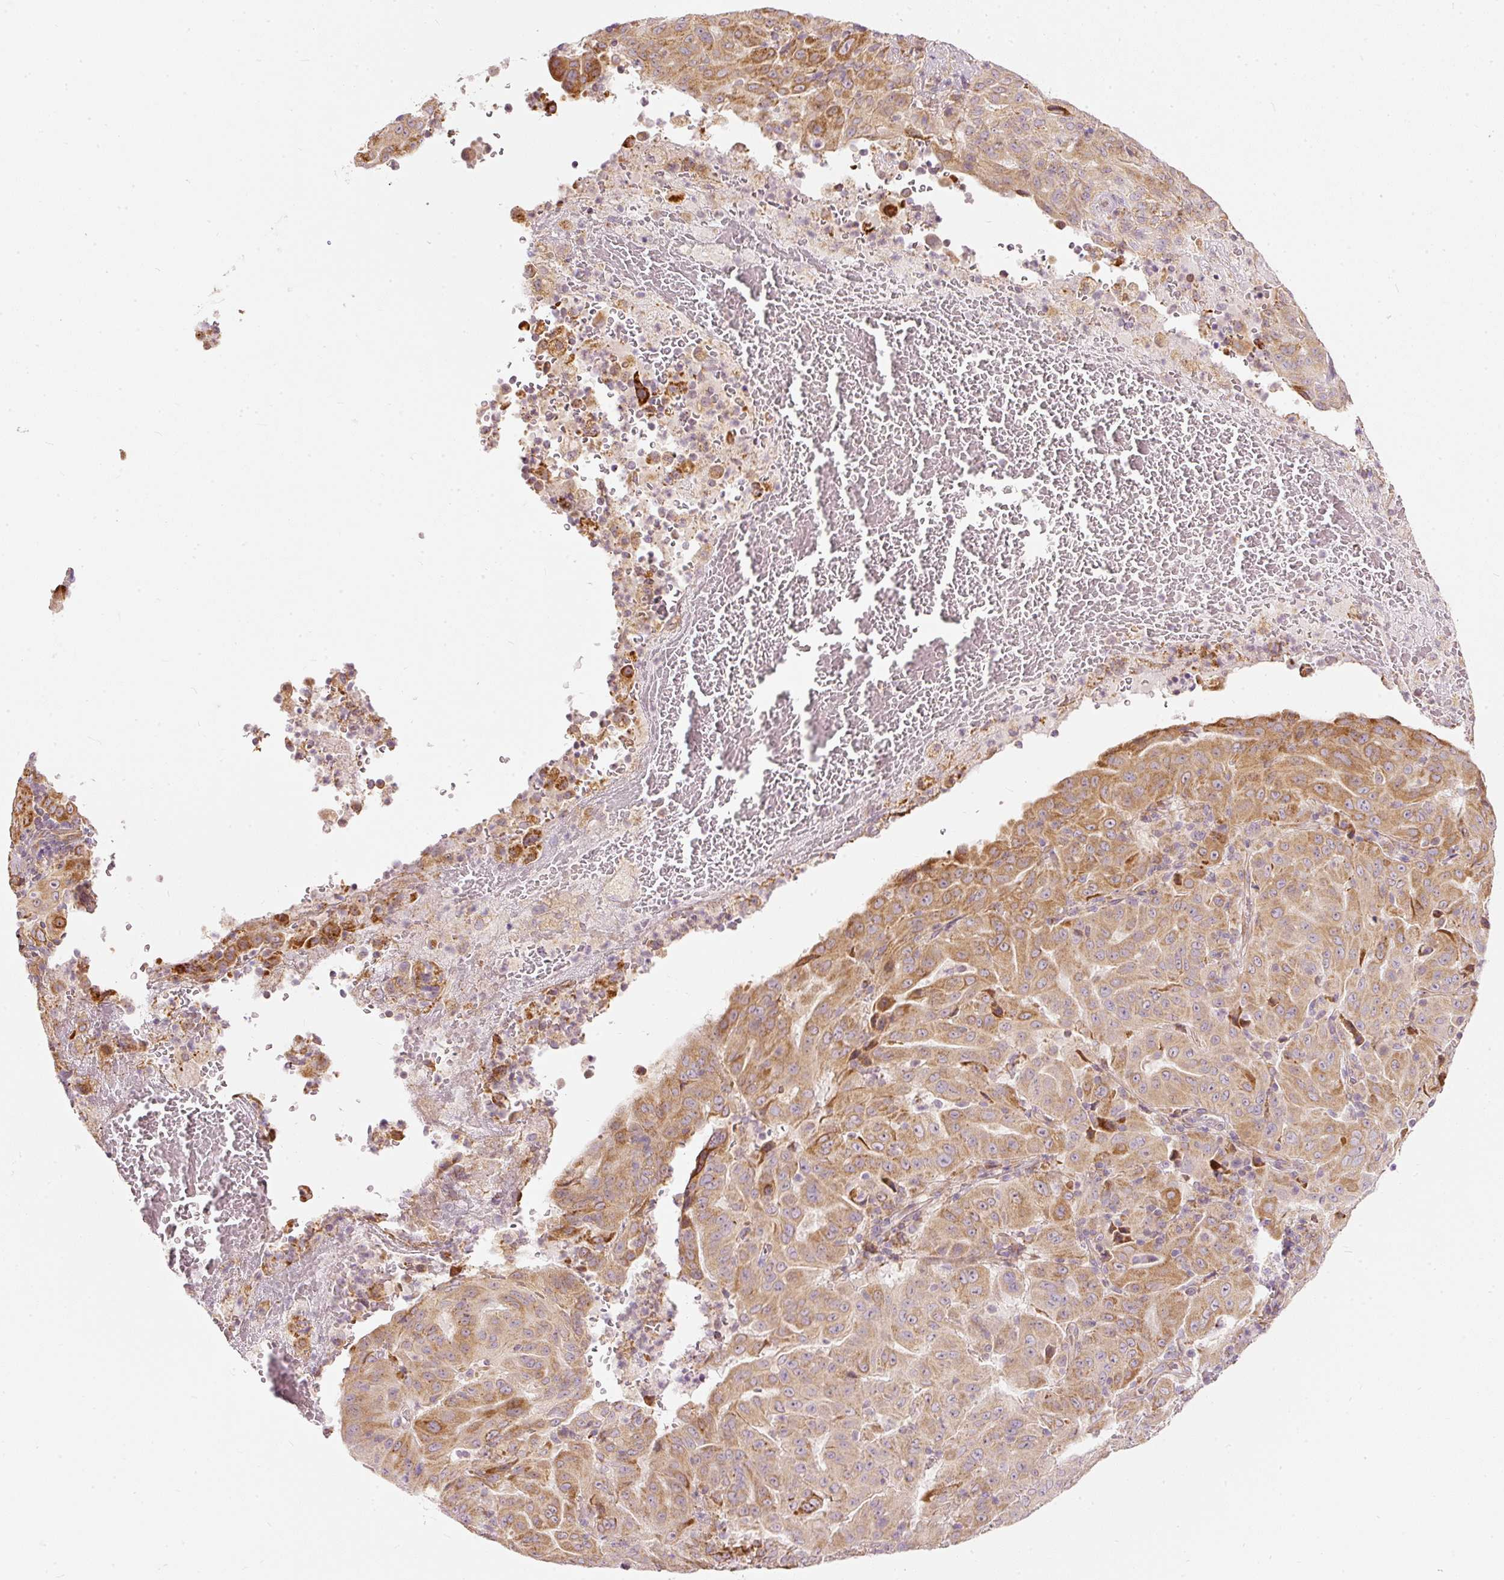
{"staining": {"intensity": "moderate", "quantity": ">75%", "location": "cytoplasmic/membranous"}, "tissue": "pancreatic cancer", "cell_type": "Tumor cells", "image_type": "cancer", "snomed": [{"axis": "morphology", "description": "Adenocarcinoma, NOS"}, {"axis": "topography", "description": "Pancreas"}], "caption": "The histopathology image displays staining of adenocarcinoma (pancreatic), revealing moderate cytoplasmic/membranous protein positivity (brown color) within tumor cells.", "gene": "SNAPC5", "patient": {"sex": "male", "age": 63}}